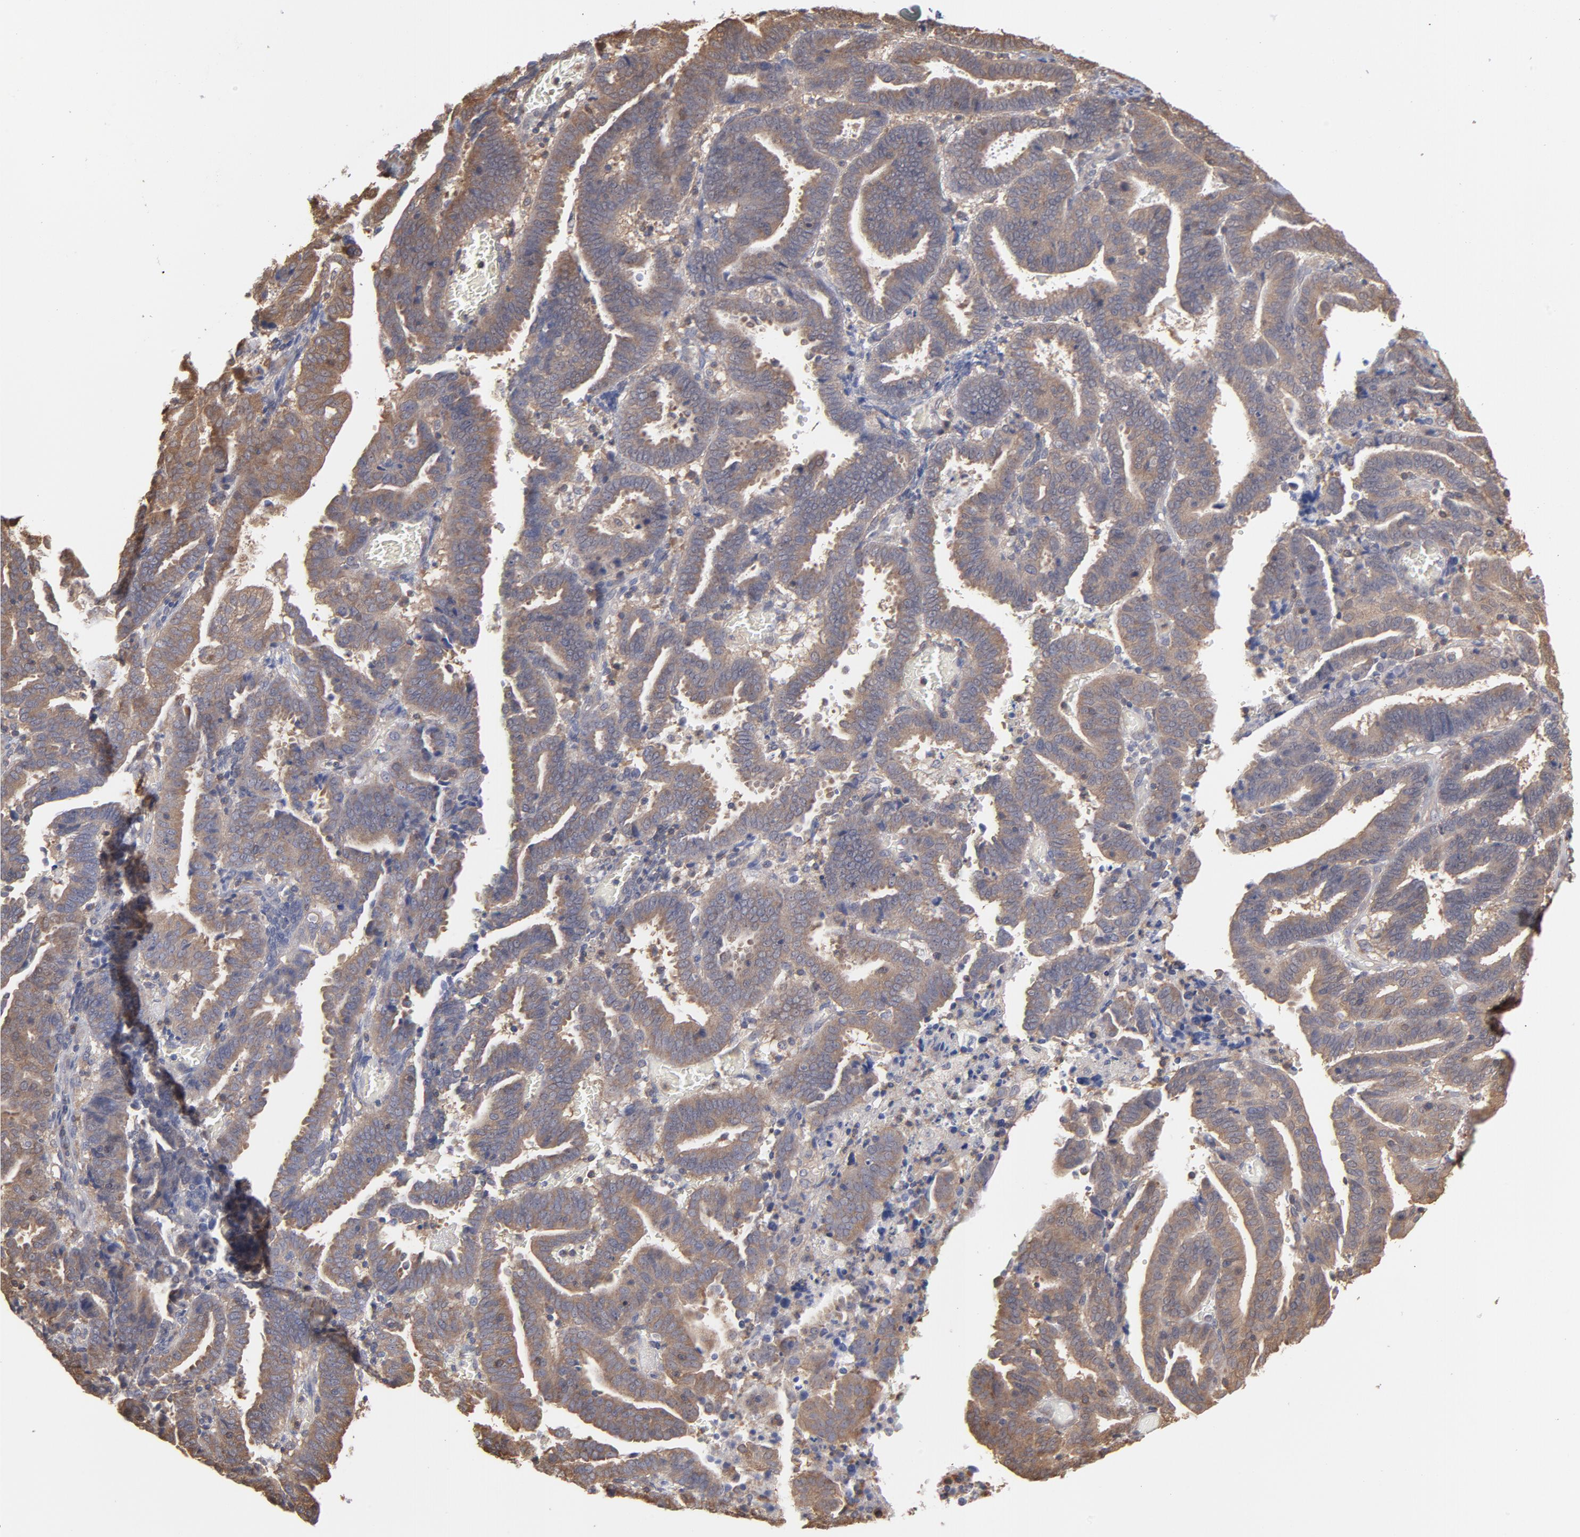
{"staining": {"intensity": "moderate", "quantity": ">75%", "location": "cytoplasmic/membranous"}, "tissue": "endometrial cancer", "cell_type": "Tumor cells", "image_type": "cancer", "snomed": [{"axis": "morphology", "description": "Adenocarcinoma, NOS"}, {"axis": "topography", "description": "Uterus"}], "caption": "IHC (DAB) staining of human endometrial adenocarcinoma shows moderate cytoplasmic/membranous protein staining in approximately >75% of tumor cells.", "gene": "MAP2K2", "patient": {"sex": "female", "age": 83}}